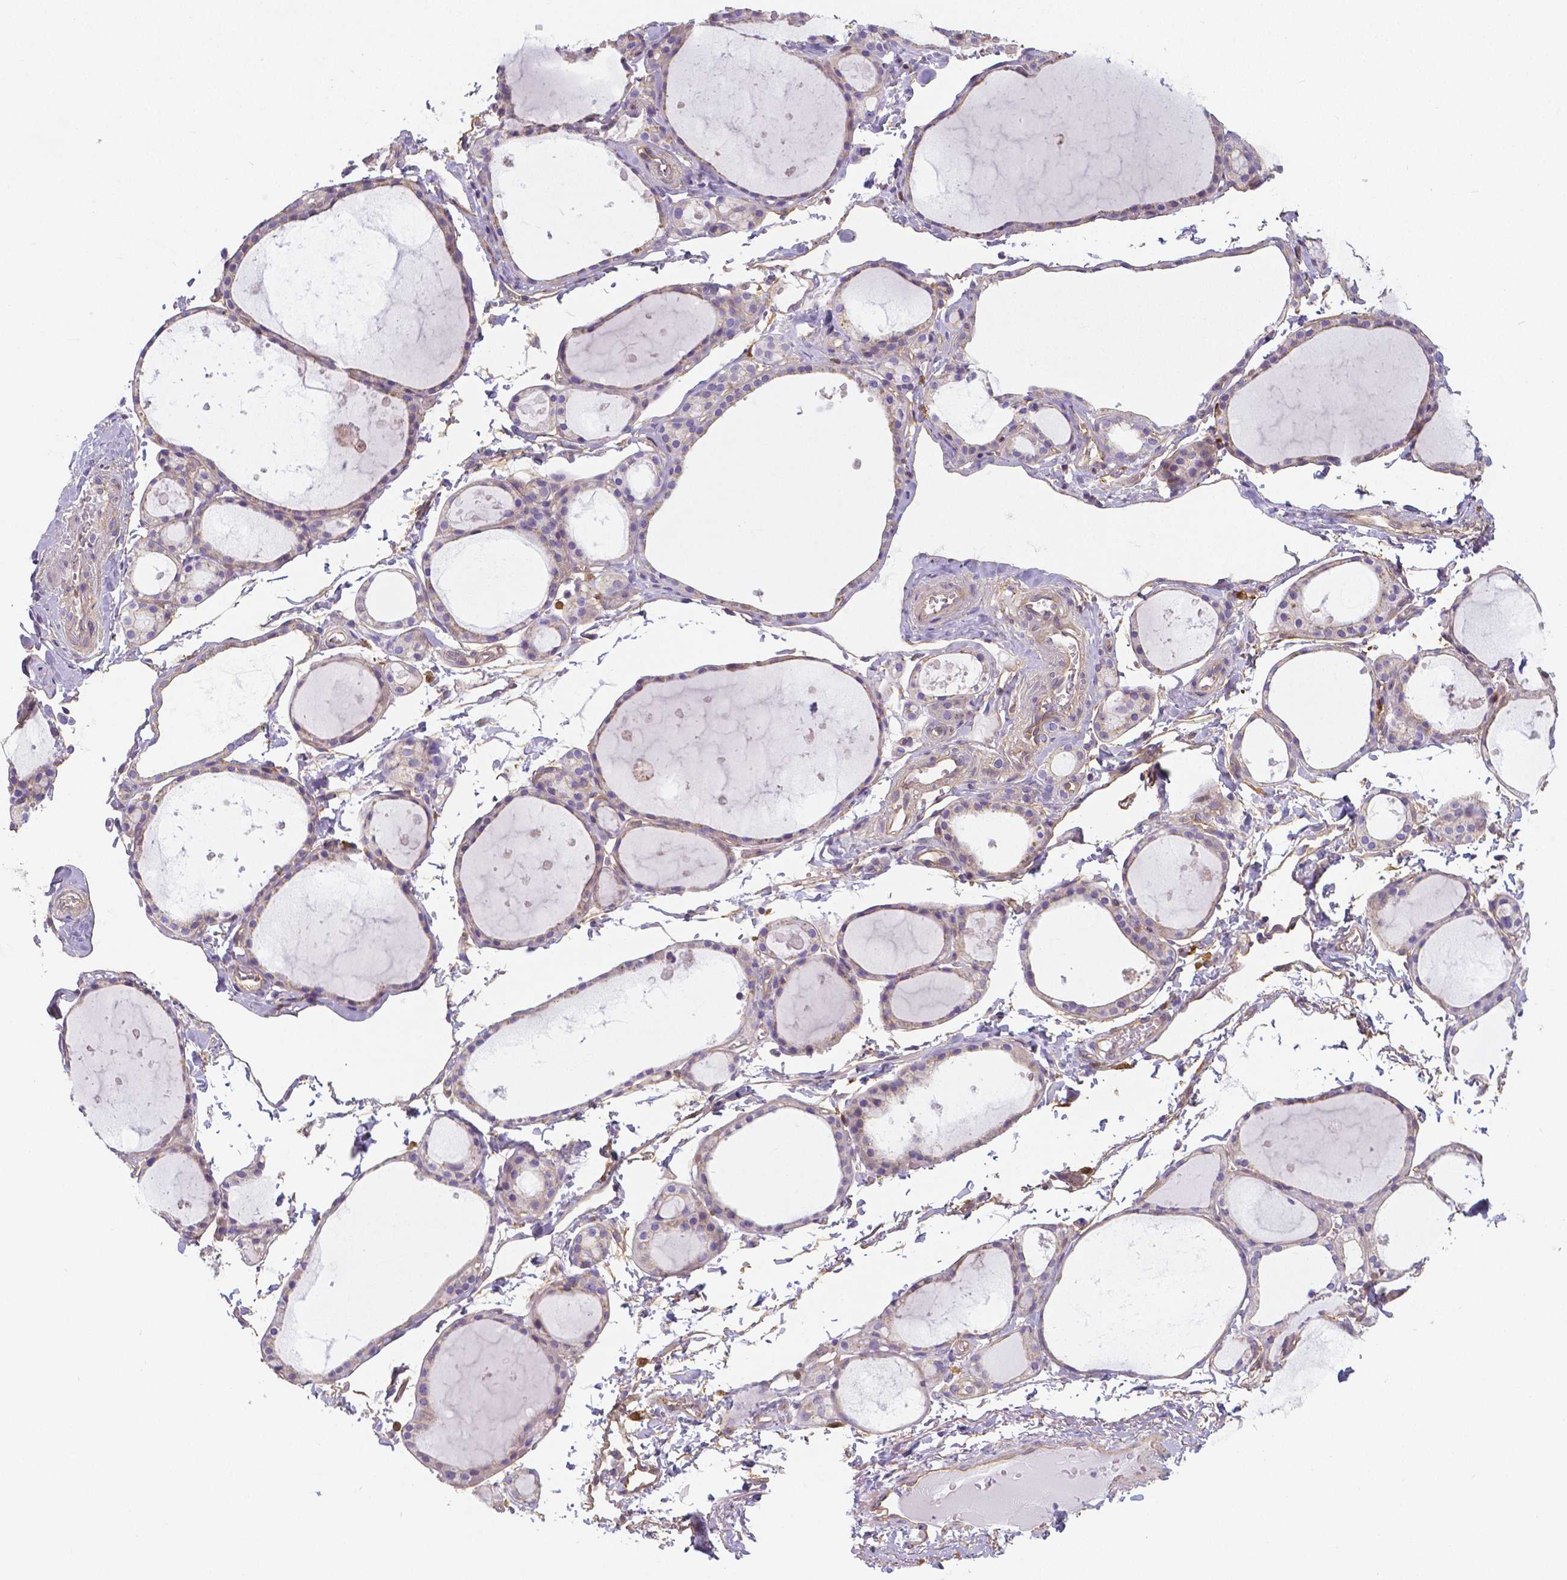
{"staining": {"intensity": "negative", "quantity": "none", "location": "none"}, "tissue": "thyroid gland", "cell_type": "Glandular cells", "image_type": "normal", "snomed": [{"axis": "morphology", "description": "Normal tissue, NOS"}, {"axis": "topography", "description": "Thyroid gland"}], "caption": "This image is of normal thyroid gland stained with IHC to label a protein in brown with the nuclei are counter-stained blue. There is no expression in glandular cells.", "gene": "CRMP1", "patient": {"sex": "male", "age": 68}}